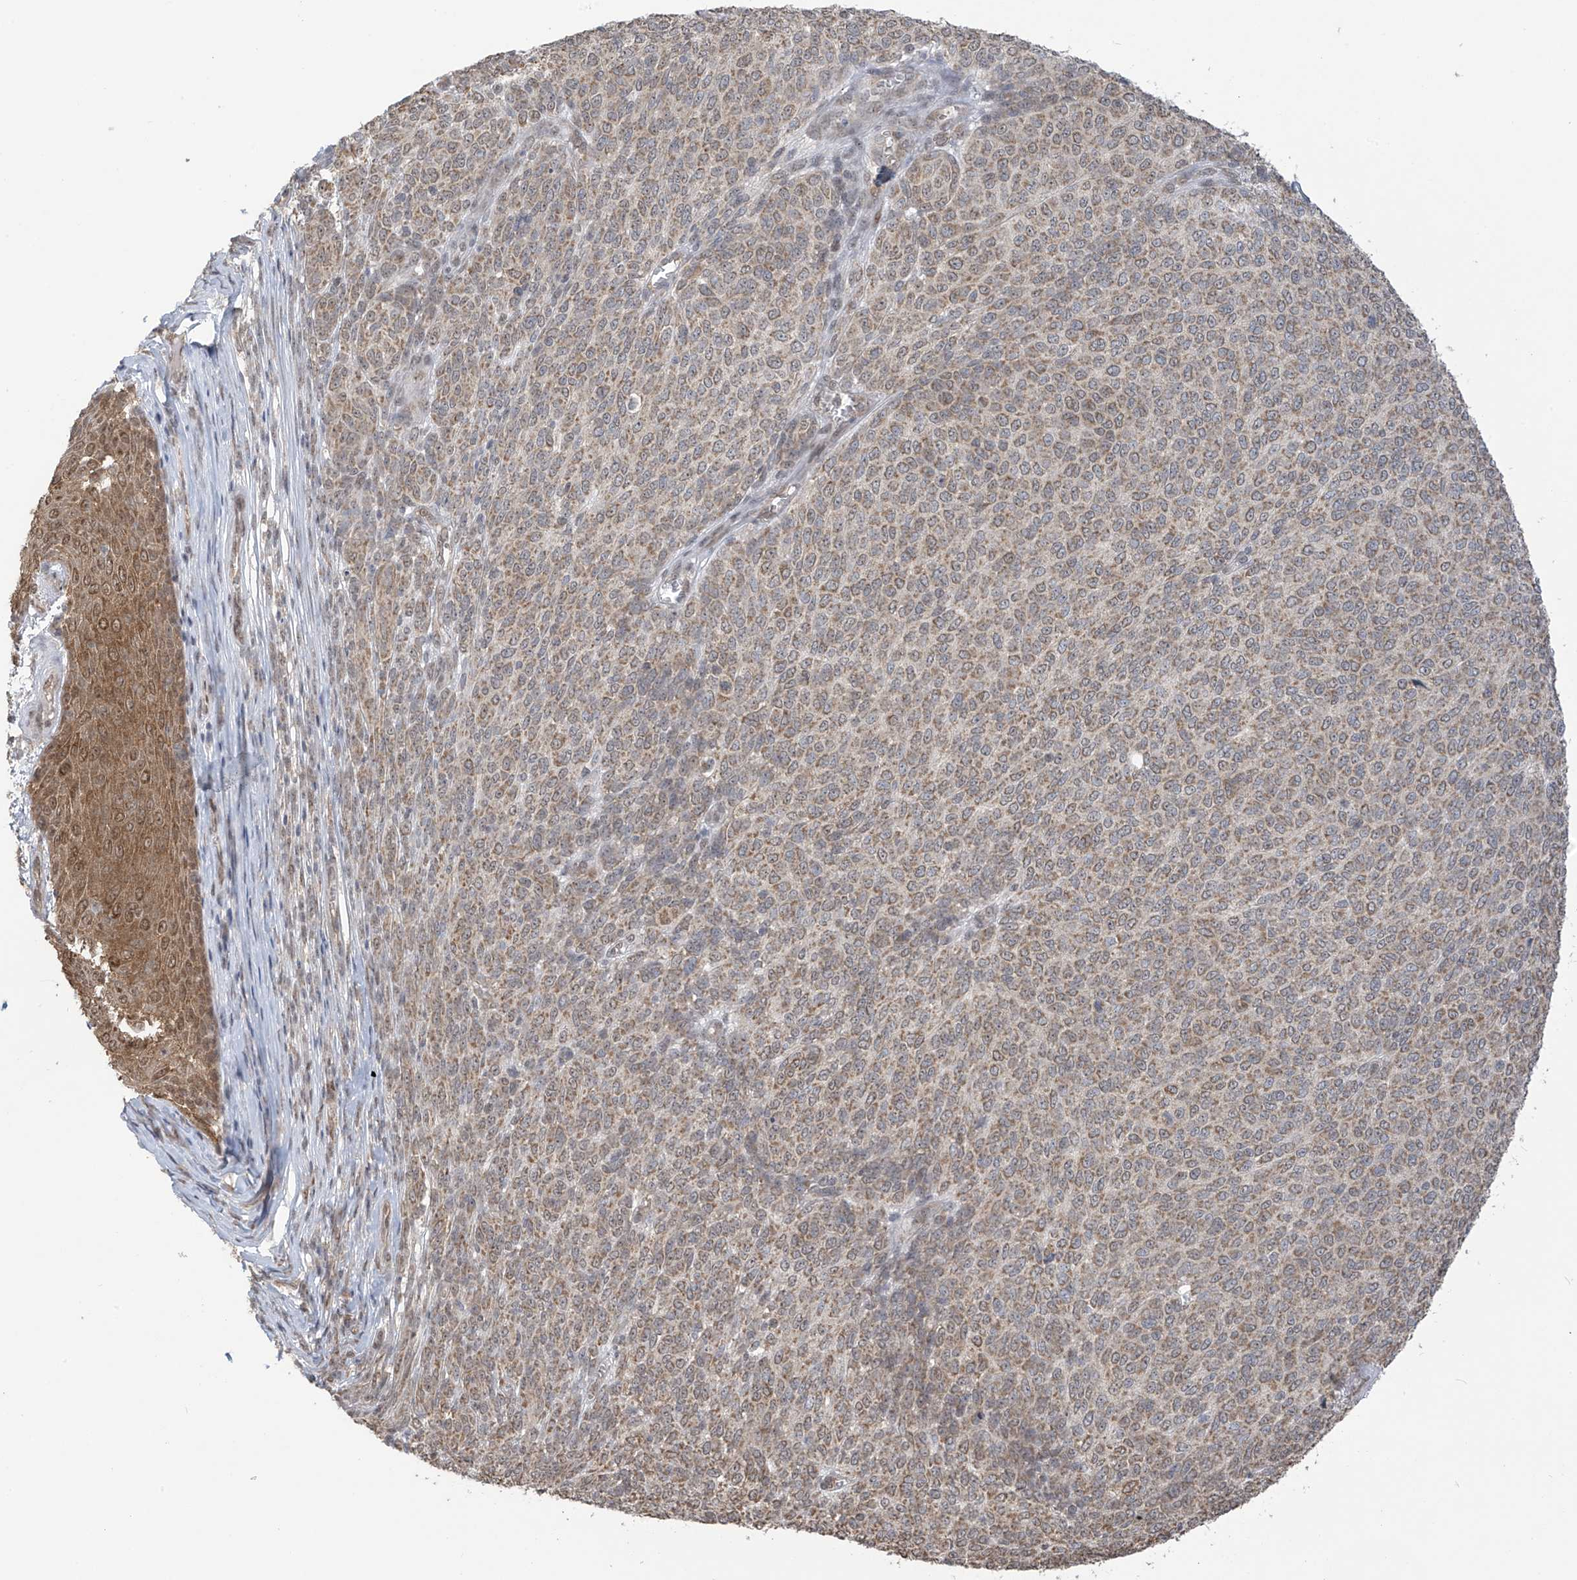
{"staining": {"intensity": "moderate", "quantity": ">75%", "location": "cytoplasmic/membranous,nuclear"}, "tissue": "melanoma", "cell_type": "Tumor cells", "image_type": "cancer", "snomed": [{"axis": "morphology", "description": "Malignant melanoma, NOS"}, {"axis": "topography", "description": "Skin"}], "caption": "Immunohistochemical staining of human malignant melanoma reveals medium levels of moderate cytoplasmic/membranous and nuclear positivity in approximately >75% of tumor cells. (Brightfield microscopy of DAB IHC at high magnification).", "gene": "KIAA1522", "patient": {"sex": "male", "age": 49}}